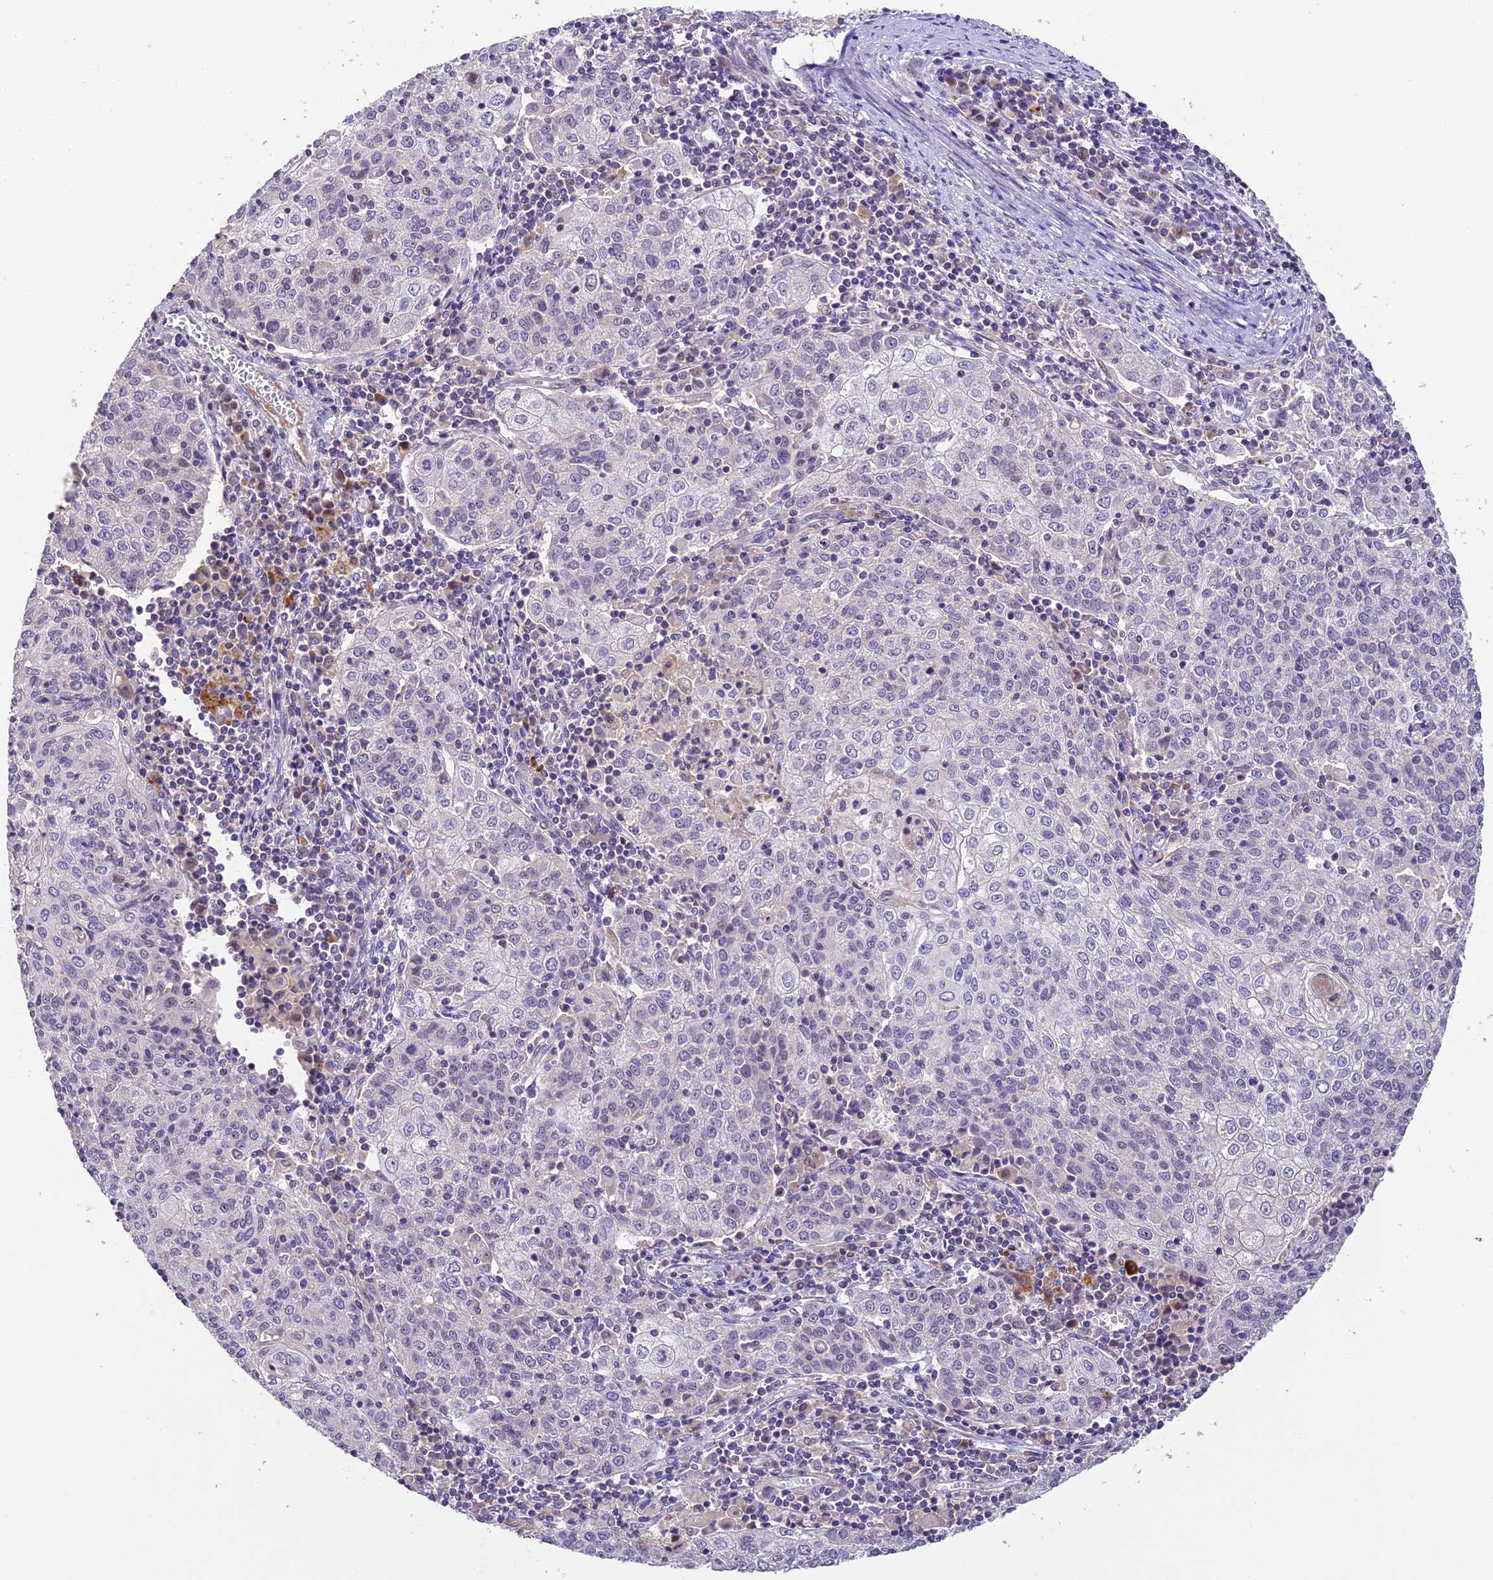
{"staining": {"intensity": "negative", "quantity": "none", "location": "none"}, "tissue": "cervical cancer", "cell_type": "Tumor cells", "image_type": "cancer", "snomed": [{"axis": "morphology", "description": "Squamous cell carcinoma, NOS"}, {"axis": "topography", "description": "Cervix"}], "caption": "Immunohistochemistry image of squamous cell carcinoma (cervical) stained for a protein (brown), which demonstrates no expression in tumor cells.", "gene": "DGKH", "patient": {"sex": "female", "age": 48}}